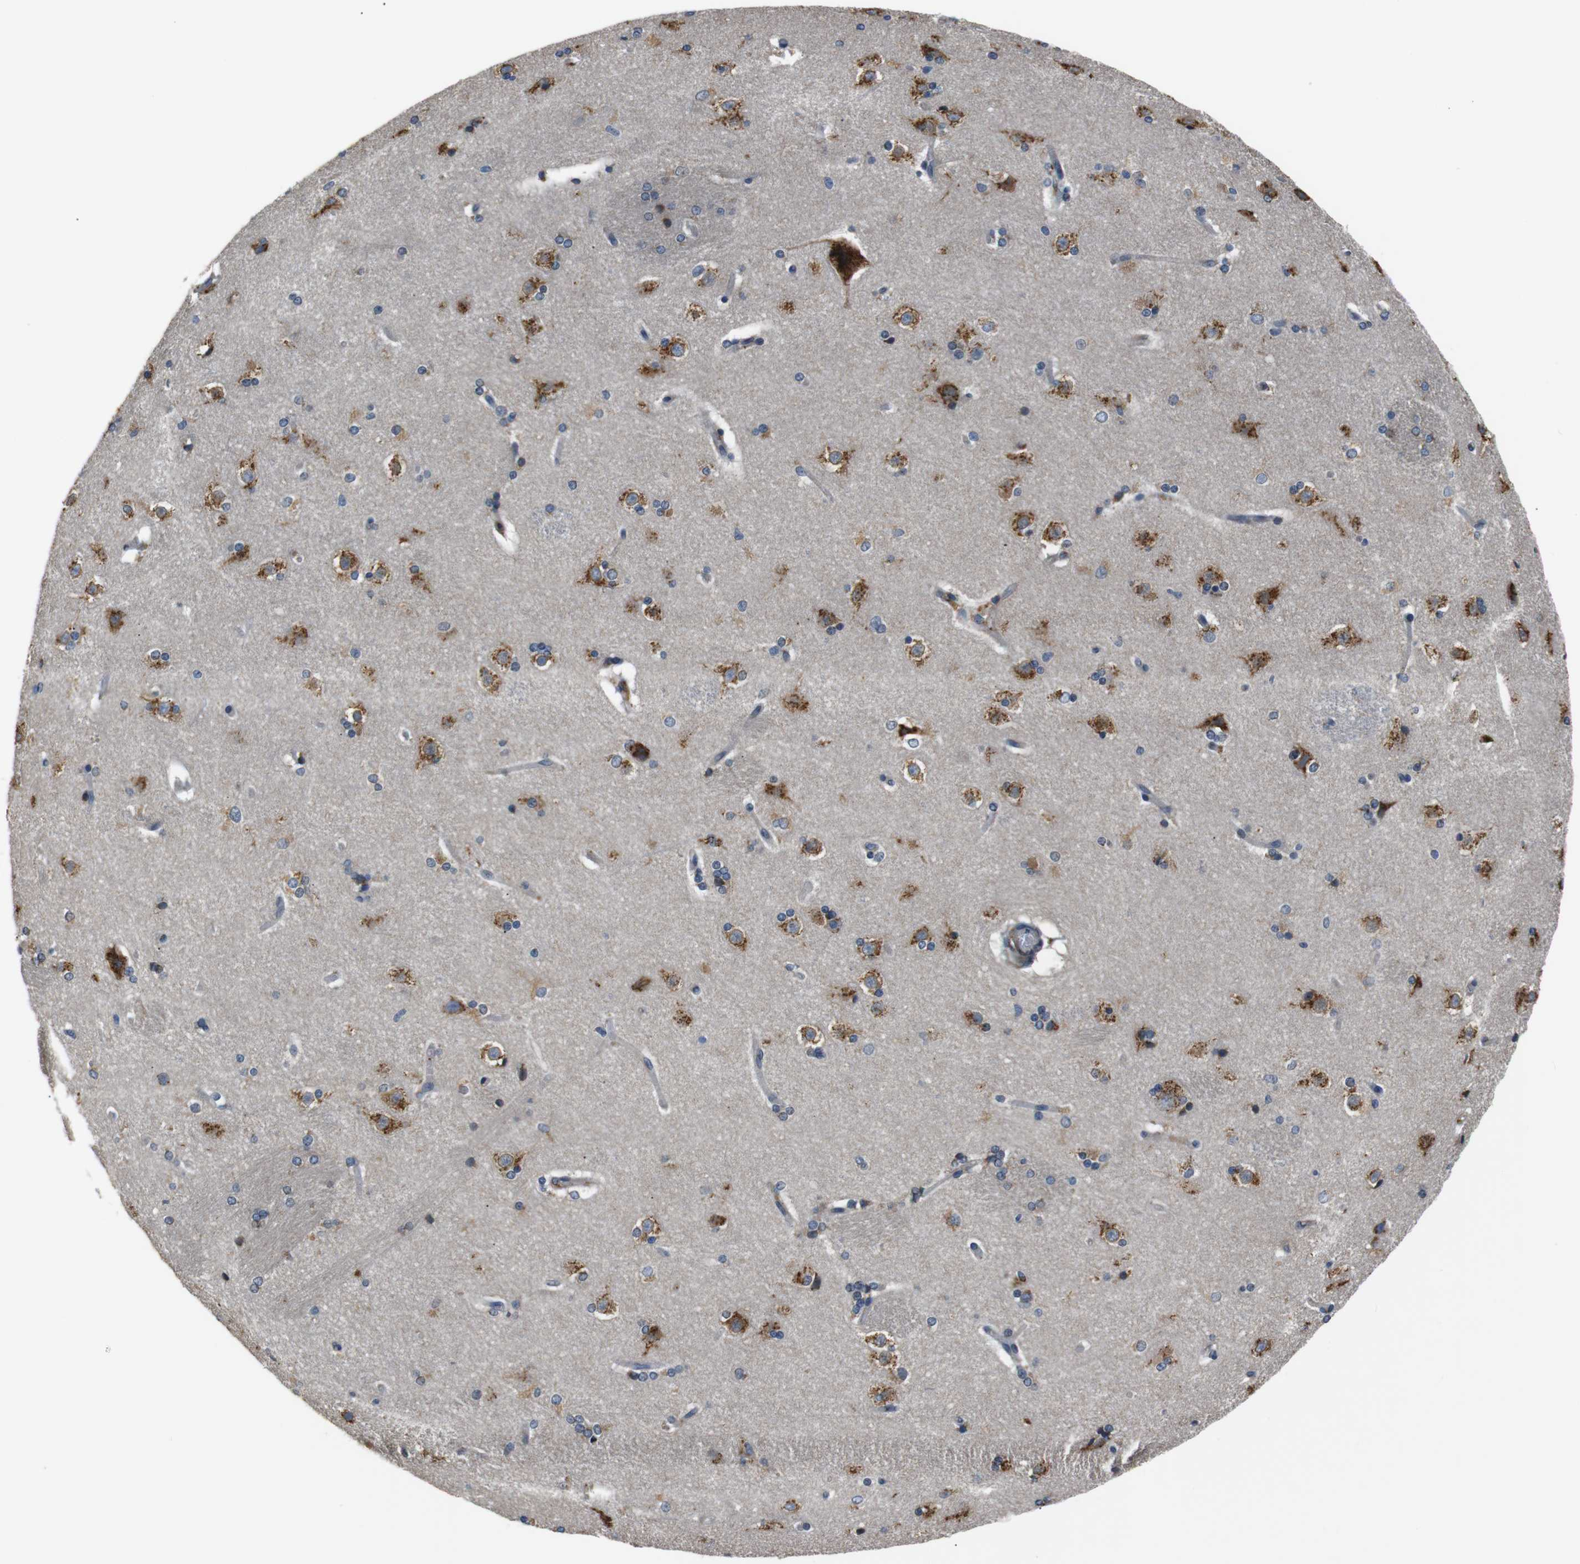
{"staining": {"intensity": "moderate", "quantity": "25%-75%", "location": "cytoplasmic/membranous"}, "tissue": "caudate", "cell_type": "Glial cells", "image_type": "normal", "snomed": [{"axis": "morphology", "description": "Normal tissue, NOS"}, {"axis": "topography", "description": "Lateral ventricle wall"}], "caption": "Immunohistochemistry (IHC) (DAB (3,3'-diaminobenzidine)) staining of normal human caudate reveals moderate cytoplasmic/membranous protein expression in about 25%-75% of glial cells.", "gene": "TMED2", "patient": {"sex": "female", "age": 19}}